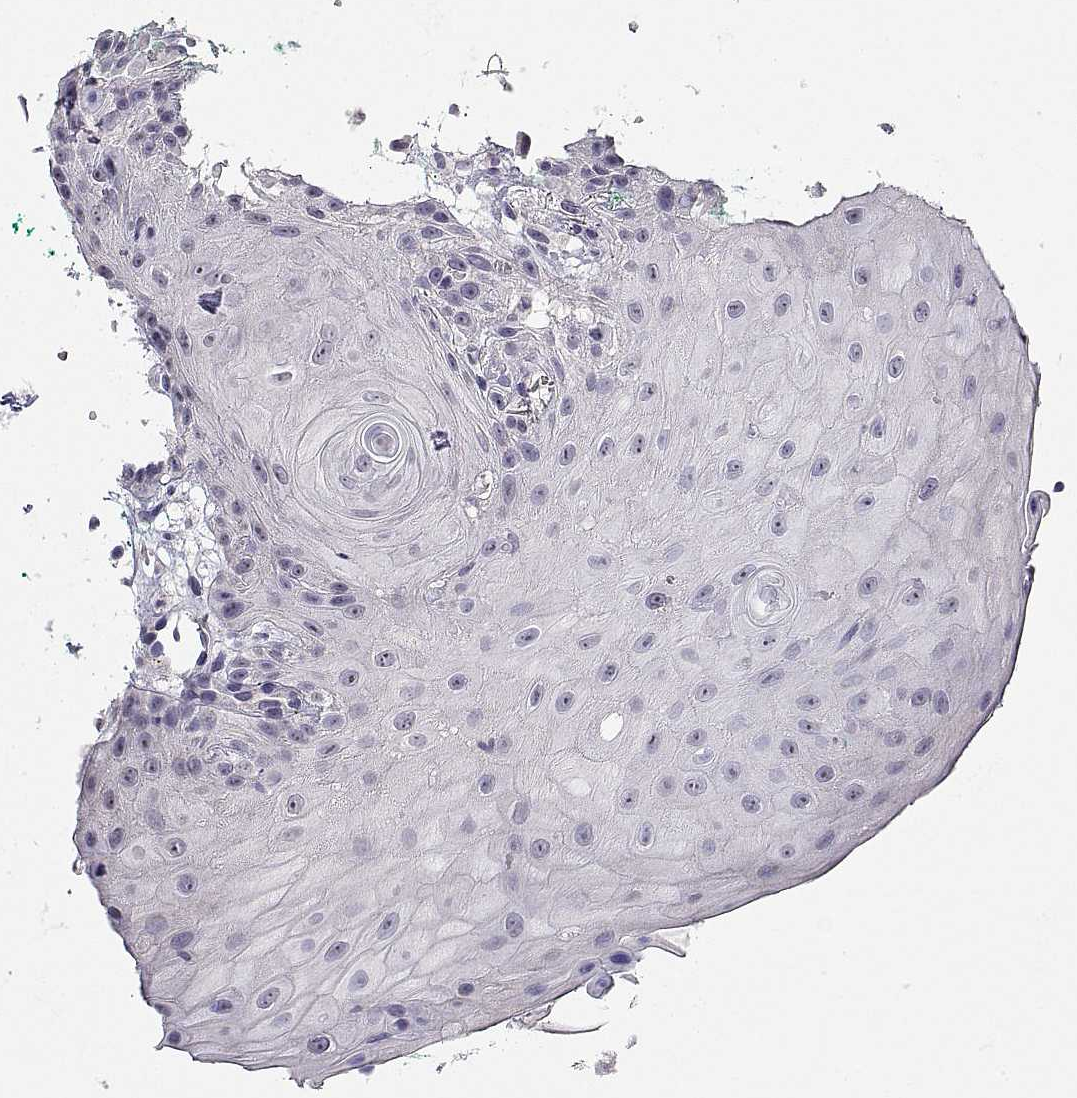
{"staining": {"intensity": "negative", "quantity": "none", "location": "none"}, "tissue": "head and neck cancer", "cell_type": "Tumor cells", "image_type": "cancer", "snomed": [{"axis": "morphology", "description": "Normal tissue, NOS"}, {"axis": "morphology", "description": "Squamous cell carcinoma, NOS"}, {"axis": "topography", "description": "Oral tissue"}, {"axis": "topography", "description": "Salivary gland"}, {"axis": "topography", "description": "Head-Neck"}], "caption": "There is no significant expression in tumor cells of squamous cell carcinoma (head and neck). The staining was performed using DAB to visualize the protein expression in brown, while the nuclei were stained in blue with hematoxylin (Magnification: 20x).", "gene": "MS4A1", "patient": {"sex": "female", "age": 62}}